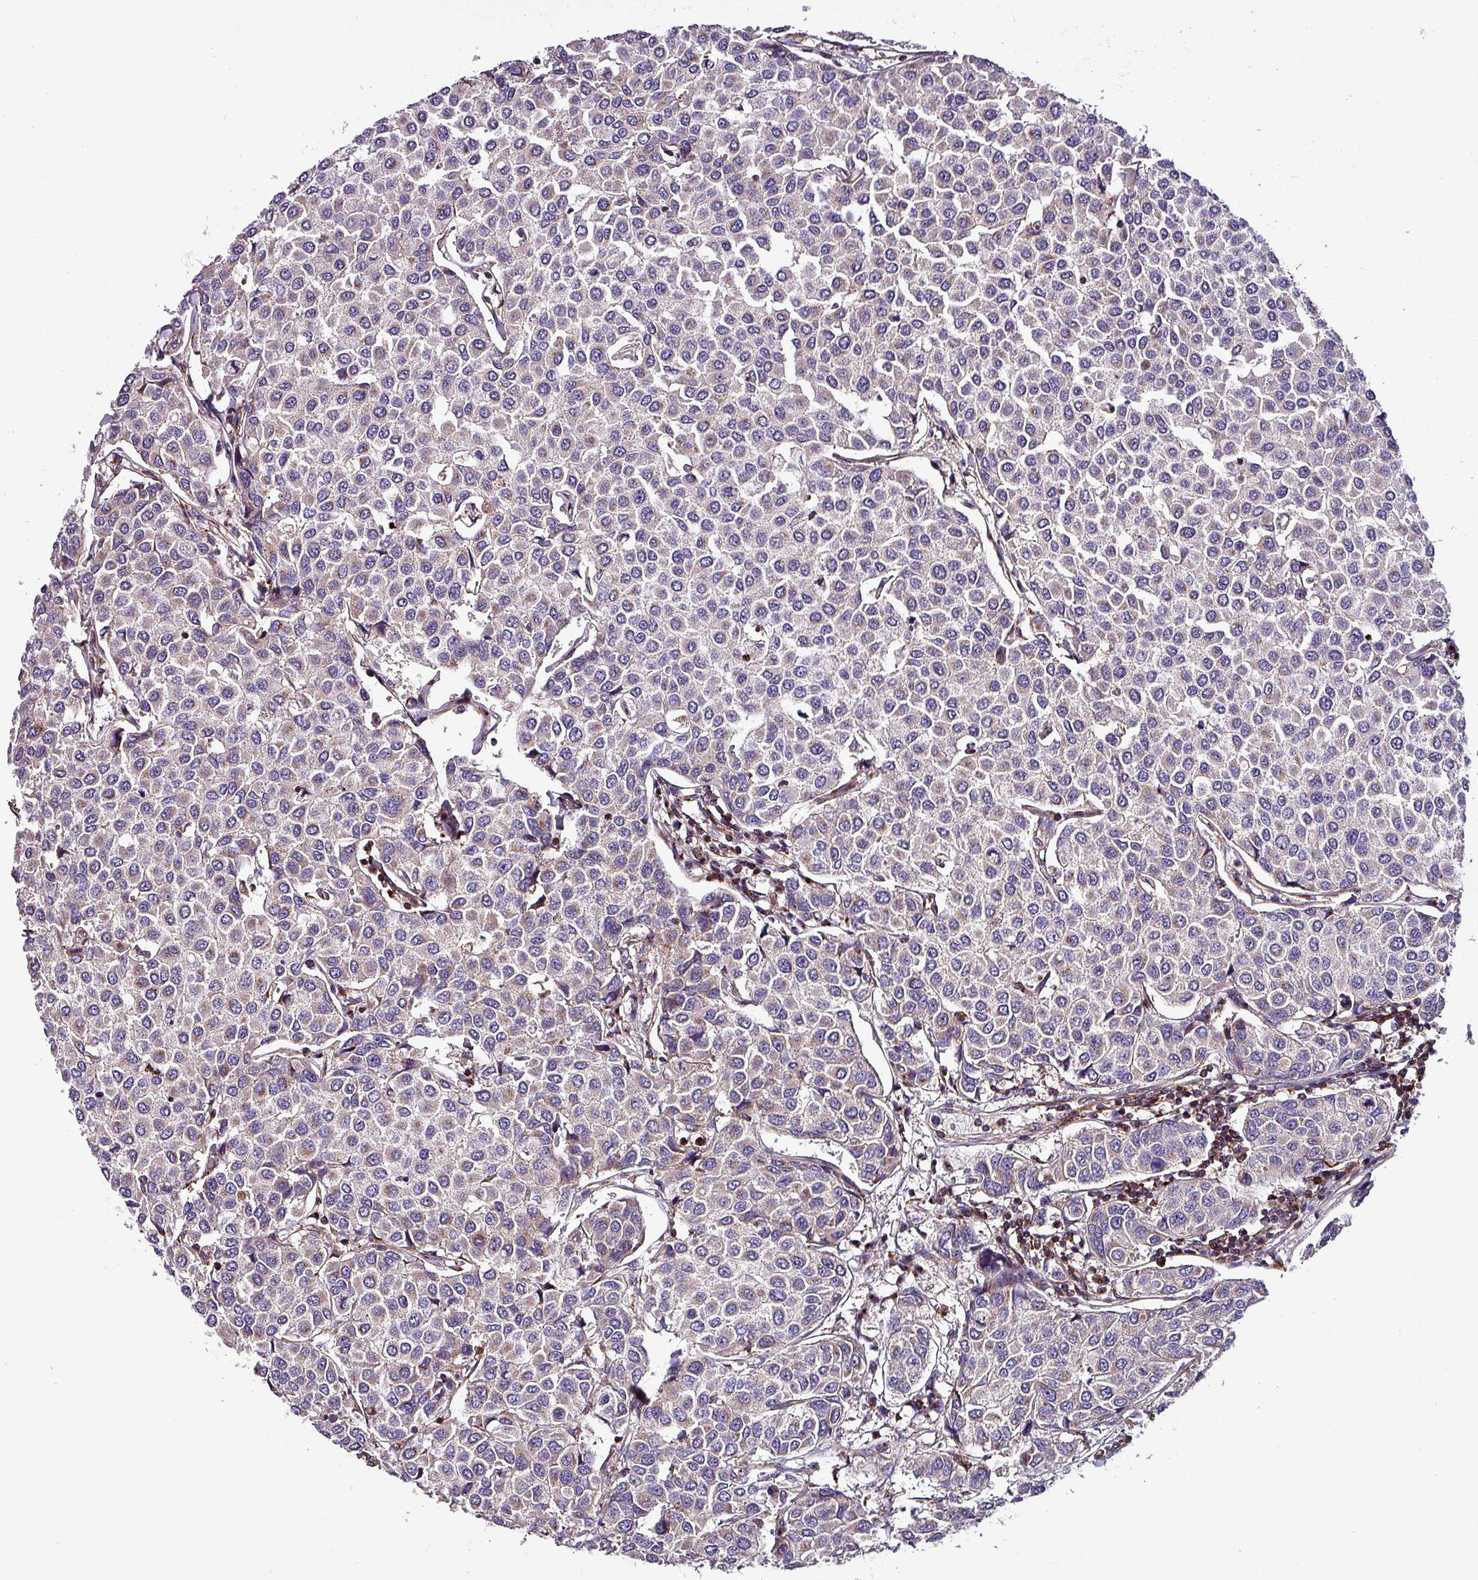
{"staining": {"intensity": "negative", "quantity": "none", "location": "none"}, "tissue": "breast cancer", "cell_type": "Tumor cells", "image_type": "cancer", "snomed": [{"axis": "morphology", "description": "Duct carcinoma"}, {"axis": "topography", "description": "Breast"}], "caption": "Immunohistochemical staining of breast intraductal carcinoma shows no significant positivity in tumor cells.", "gene": "VAMP4", "patient": {"sex": "female", "age": 55}}